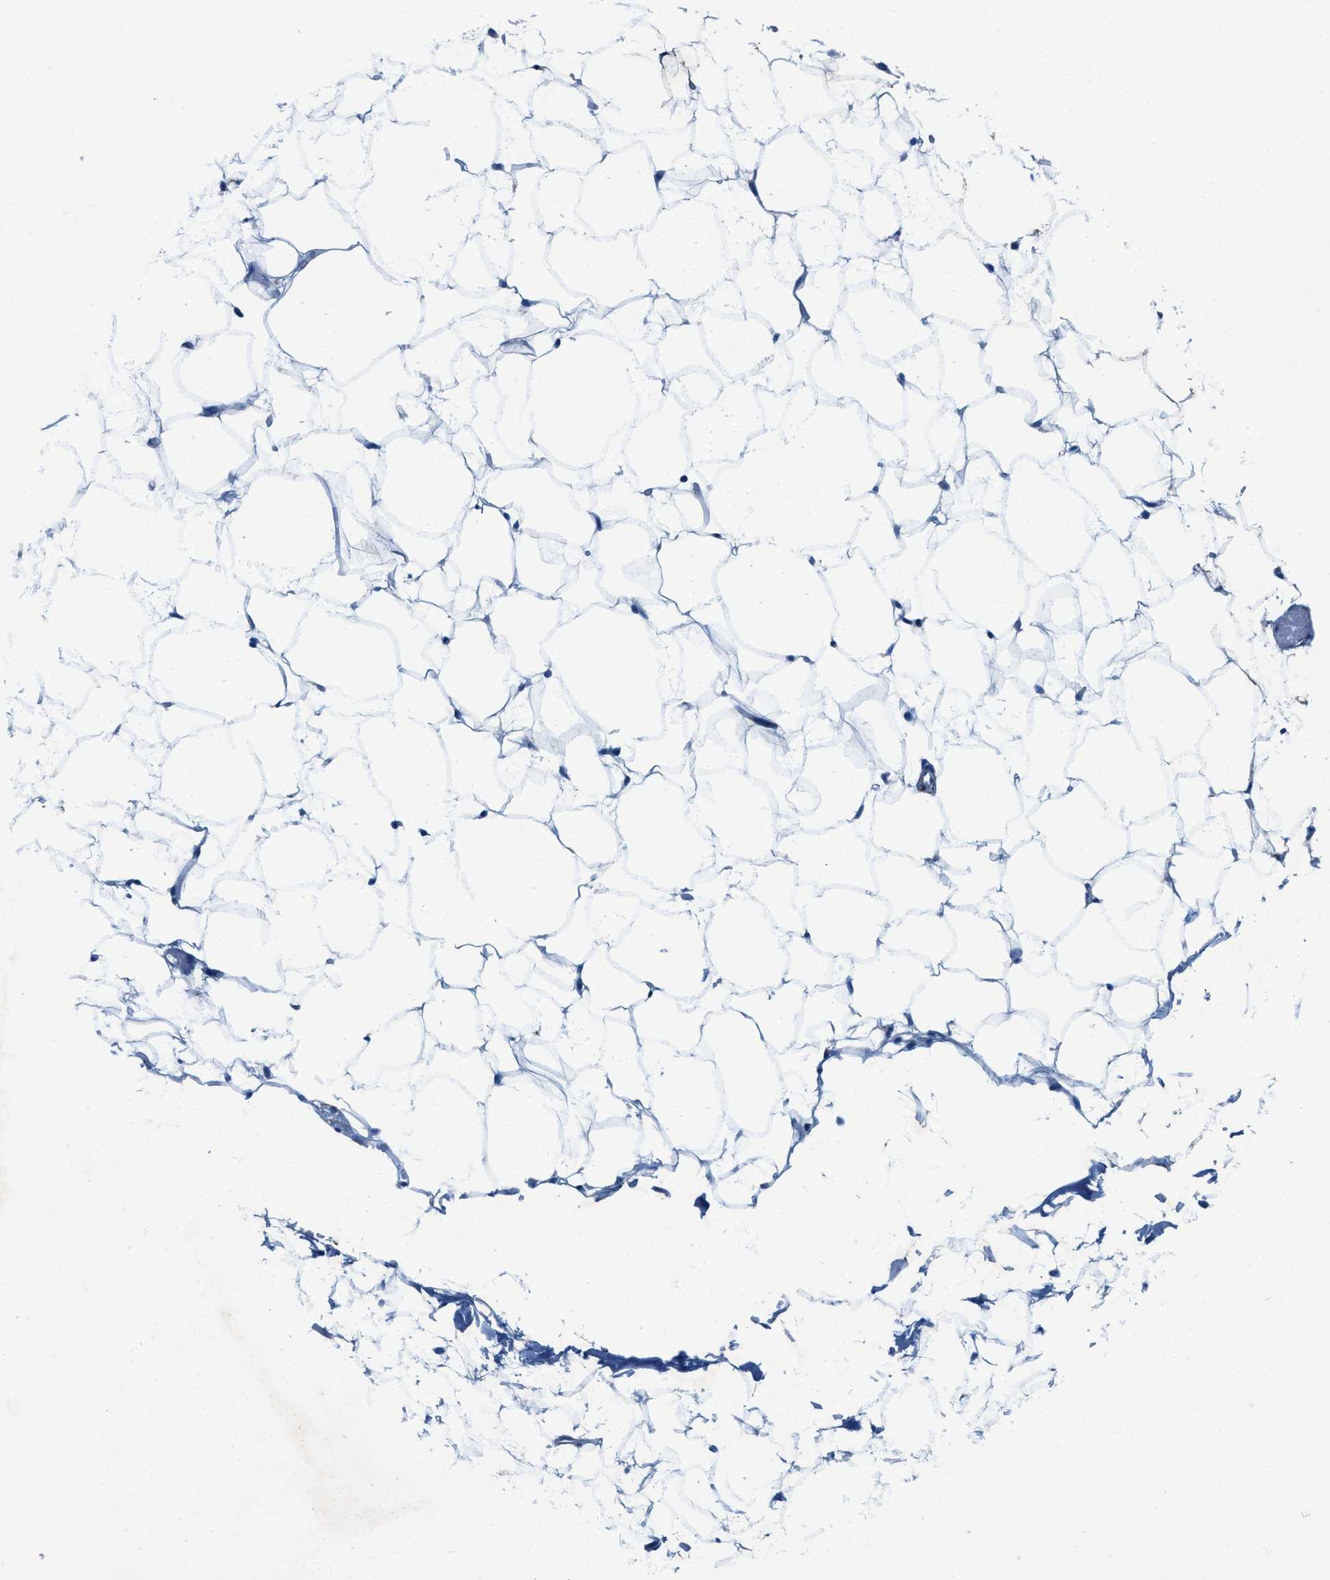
{"staining": {"intensity": "negative", "quantity": "none", "location": "none"}, "tissue": "adipose tissue", "cell_type": "Adipocytes", "image_type": "normal", "snomed": [{"axis": "morphology", "description": "Normal tissue, NOS"}, {"axis": "topography", "description": "Breast"}, {"axis": "topography", "description": "Soft tissue"}], "caption": "Immunohistochemical staining of benign human adipose tissue demonstrates no significant expression in adipocytes.", "gene": "MFSD13A", "patient": {"sex": "female", "age": 75}}